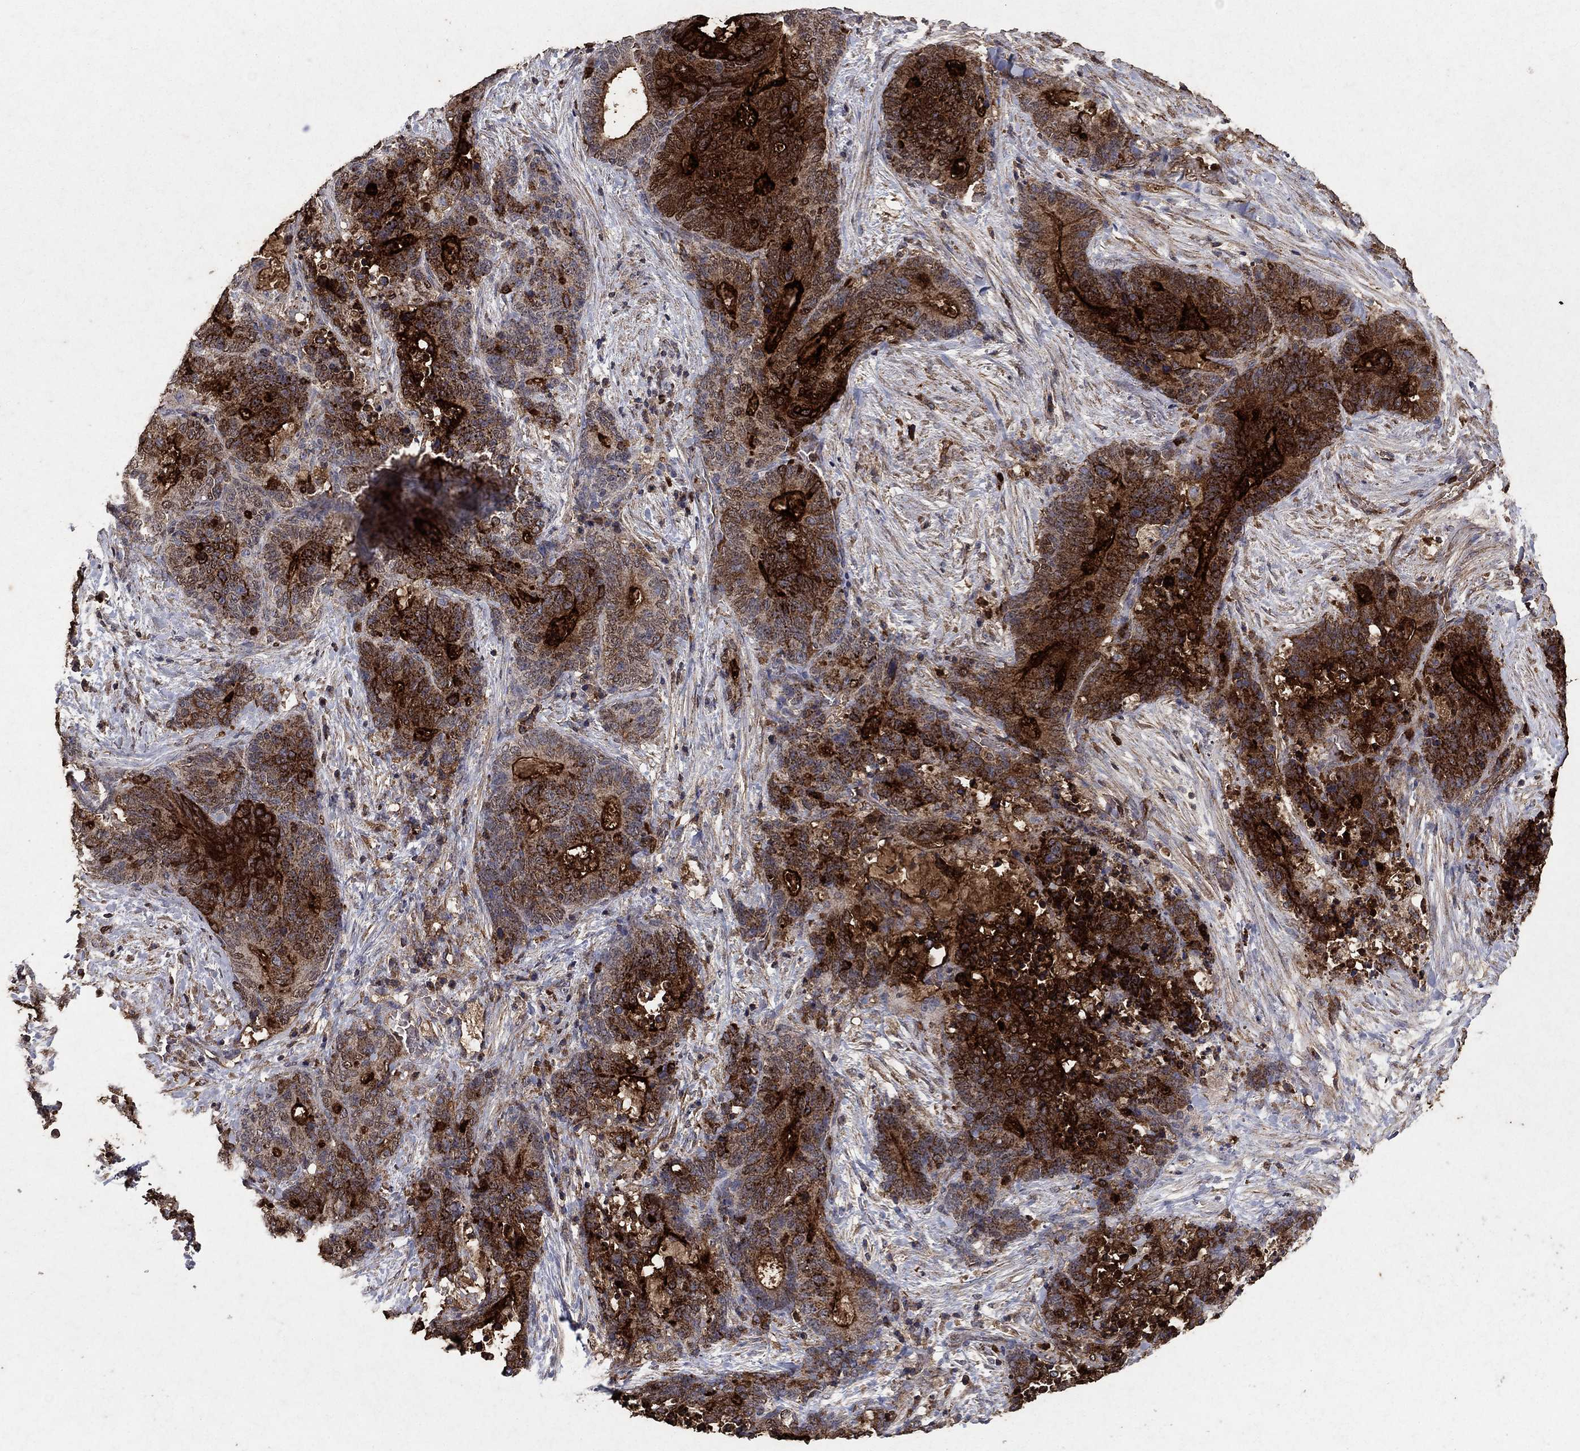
{"staining": {"intensity": "strong", "quantity": "25%-75%", "location": "cytoplasmic/membranous"}, "tissue": "stomach cancer", "cell_type": "Tumor cells", "image_type": "cancer", "snomed": [{"axis": "morphology", "description": "Normal tissue, NOS"}, {"axis": "morphology", "description": "Adenocarcinoma, NOS"}, {"axis": "topography", "description": "Stomach"}], "caption": "Stomach cancer stained for a protein exhibits strong cytoplasmic/membranous positivity in tumor cells.", "gene": "CD24", "patient": {"sex": "female", "age": 64}}